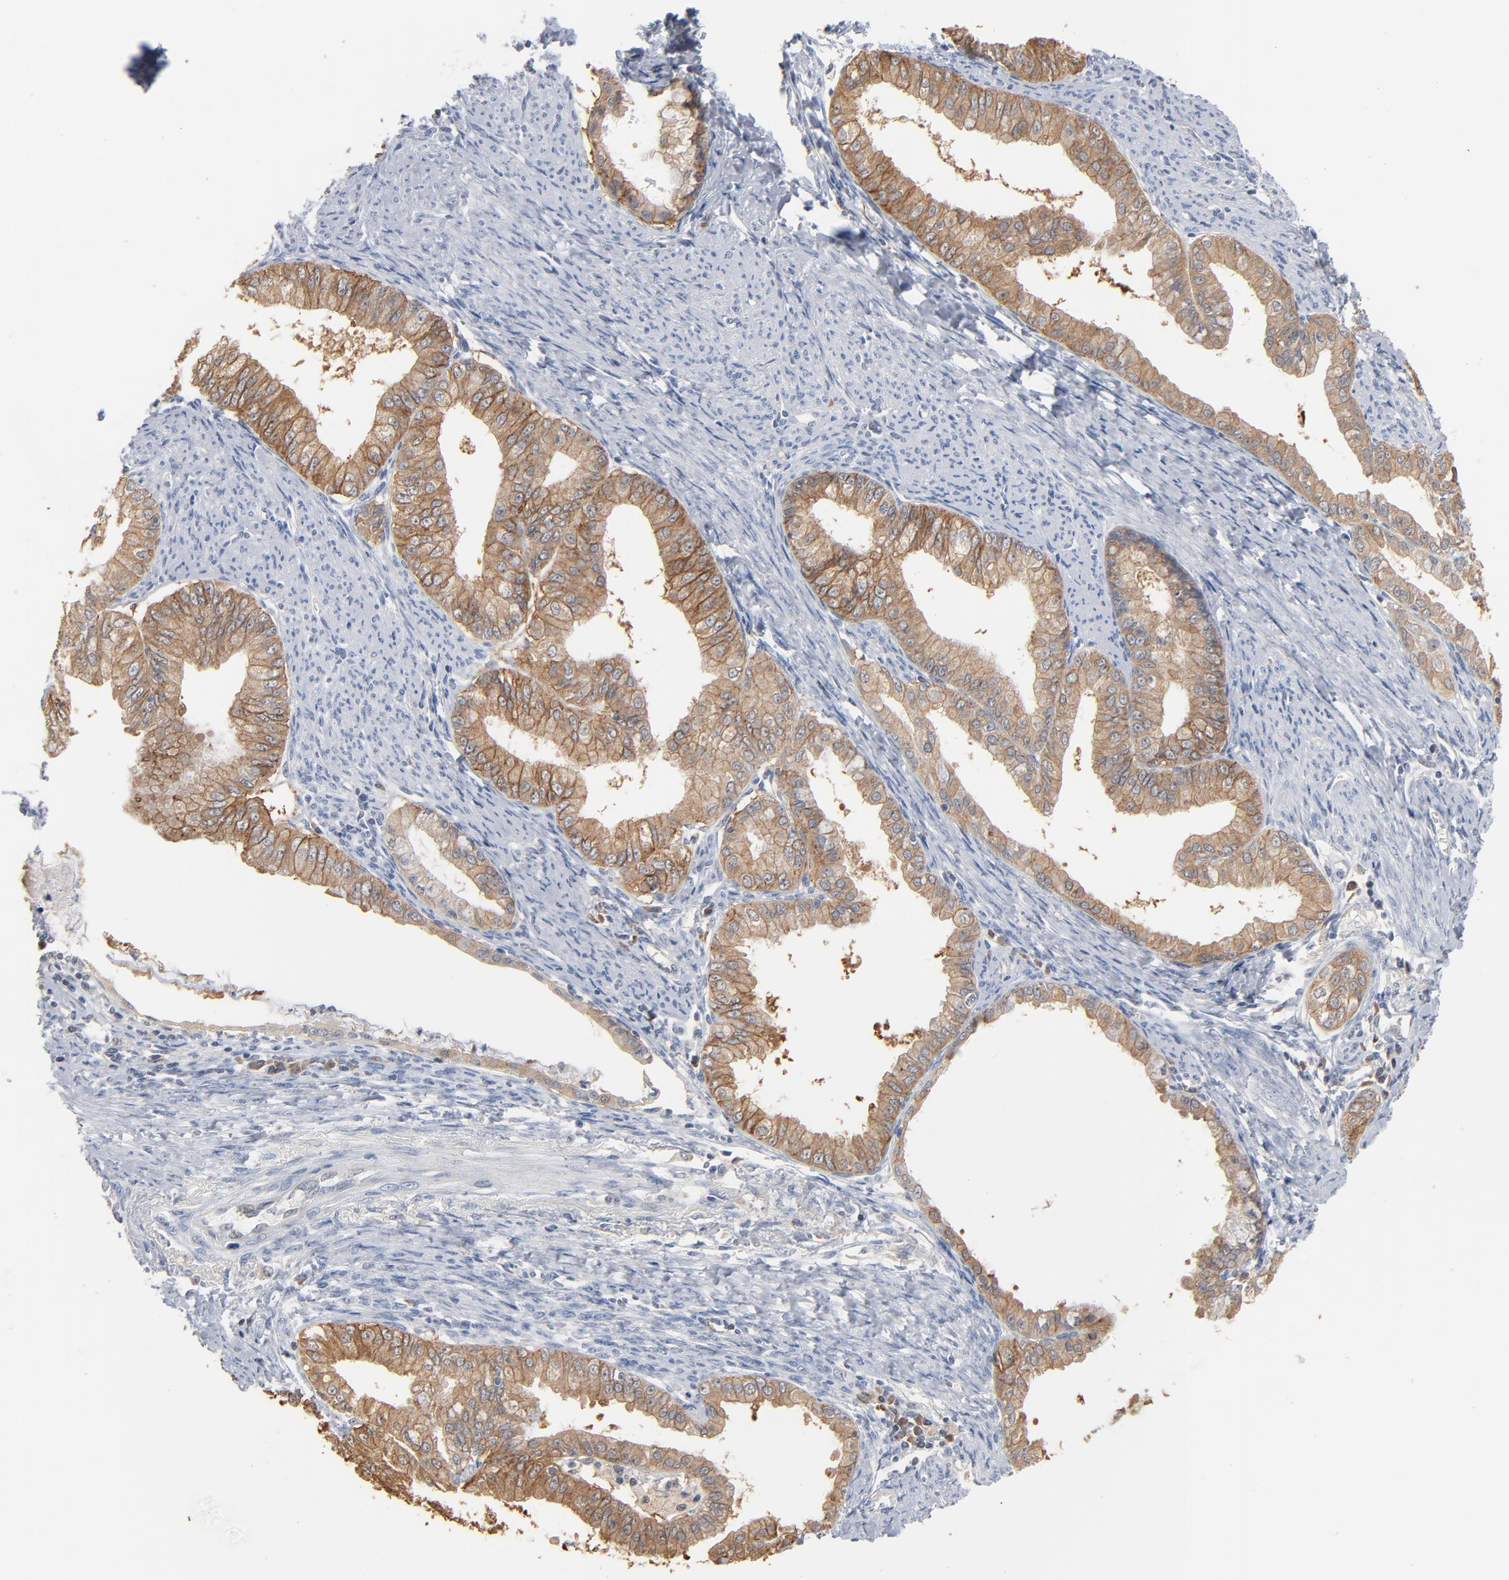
{"staining": {"intensity": "moderate", "quantity": ">75%", "location": "cytoplasmic/membranous"}, "tissue": "endometrial cancer", "cell_type": "Tumor cells", "image_type": "cancer", "snomed": [{"axis": "morphology", "description": "Adenocarcinoma, NOS"}, {"axis": "topography", "description": "Endometrium"}], "caption": "This is an image of IHC staining of endometrial cancer (adenocarcinoma), which shows moderate expression in the cytoplasmic/membranous of tumor cells.", "gene": "EPCAM", "patient": {"sex": "female", "age": 76}}